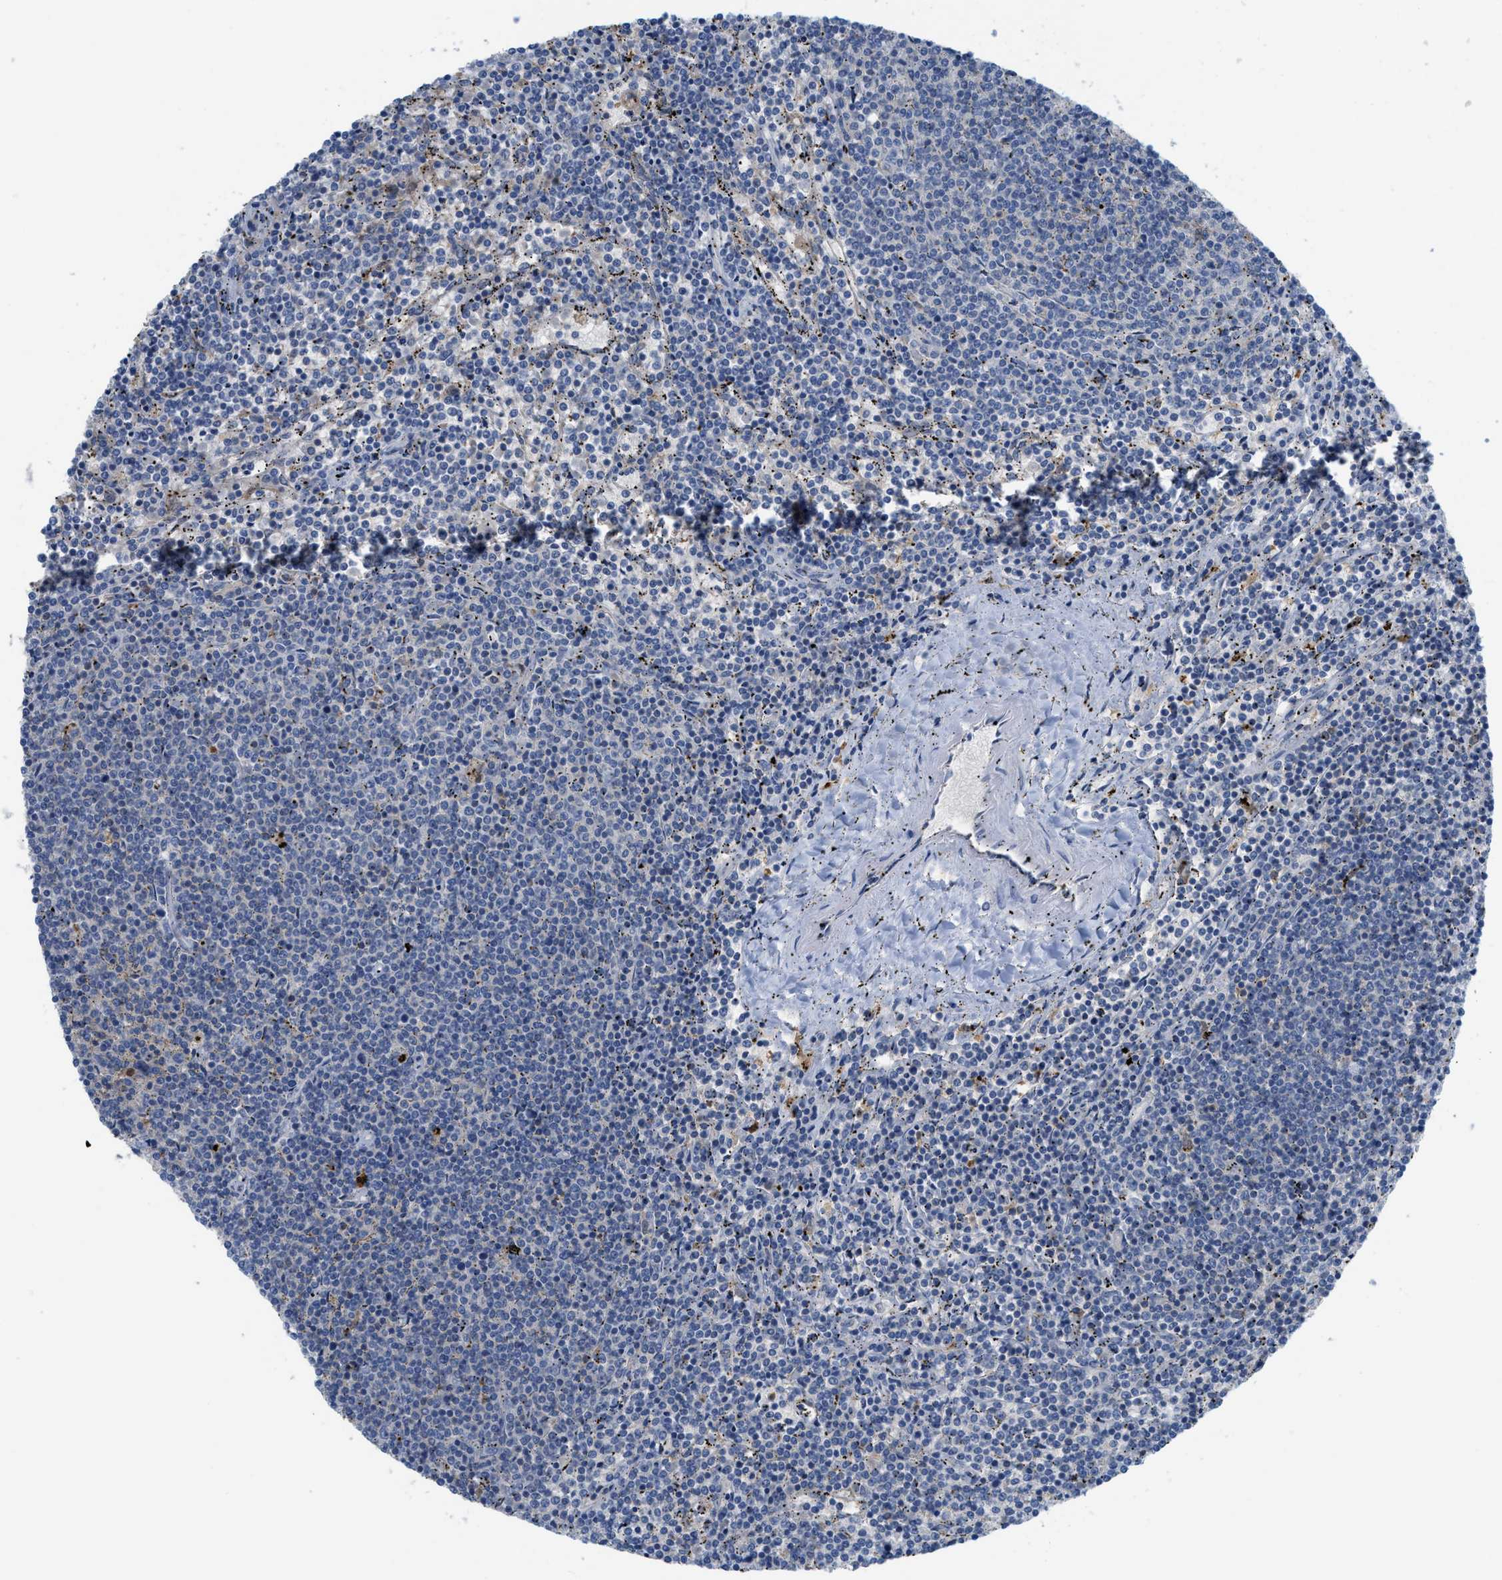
{"staining": {"intensity": "negative", "quantity": "none", "location": "none"}, "tissue": "lymphoma", "cell_type": "Tumor cells", "image_type": "cancer", "snomed": [{"axis": "morphology", "description": "Malignant lymphoma, non-Hodgkin's type, Low grade"}, {"axis": "topography", "description": "Spleen"}], "caption": "DAB (3,3'-diaminobenzidine) immunohistochemical staining of human malignant lymphoma, non-Hodgkin's type (low-grade) demonstrates no significant staining in tumor cells.", "gene": "CSTB", "patient": {"sex": "female", "age": 50}}